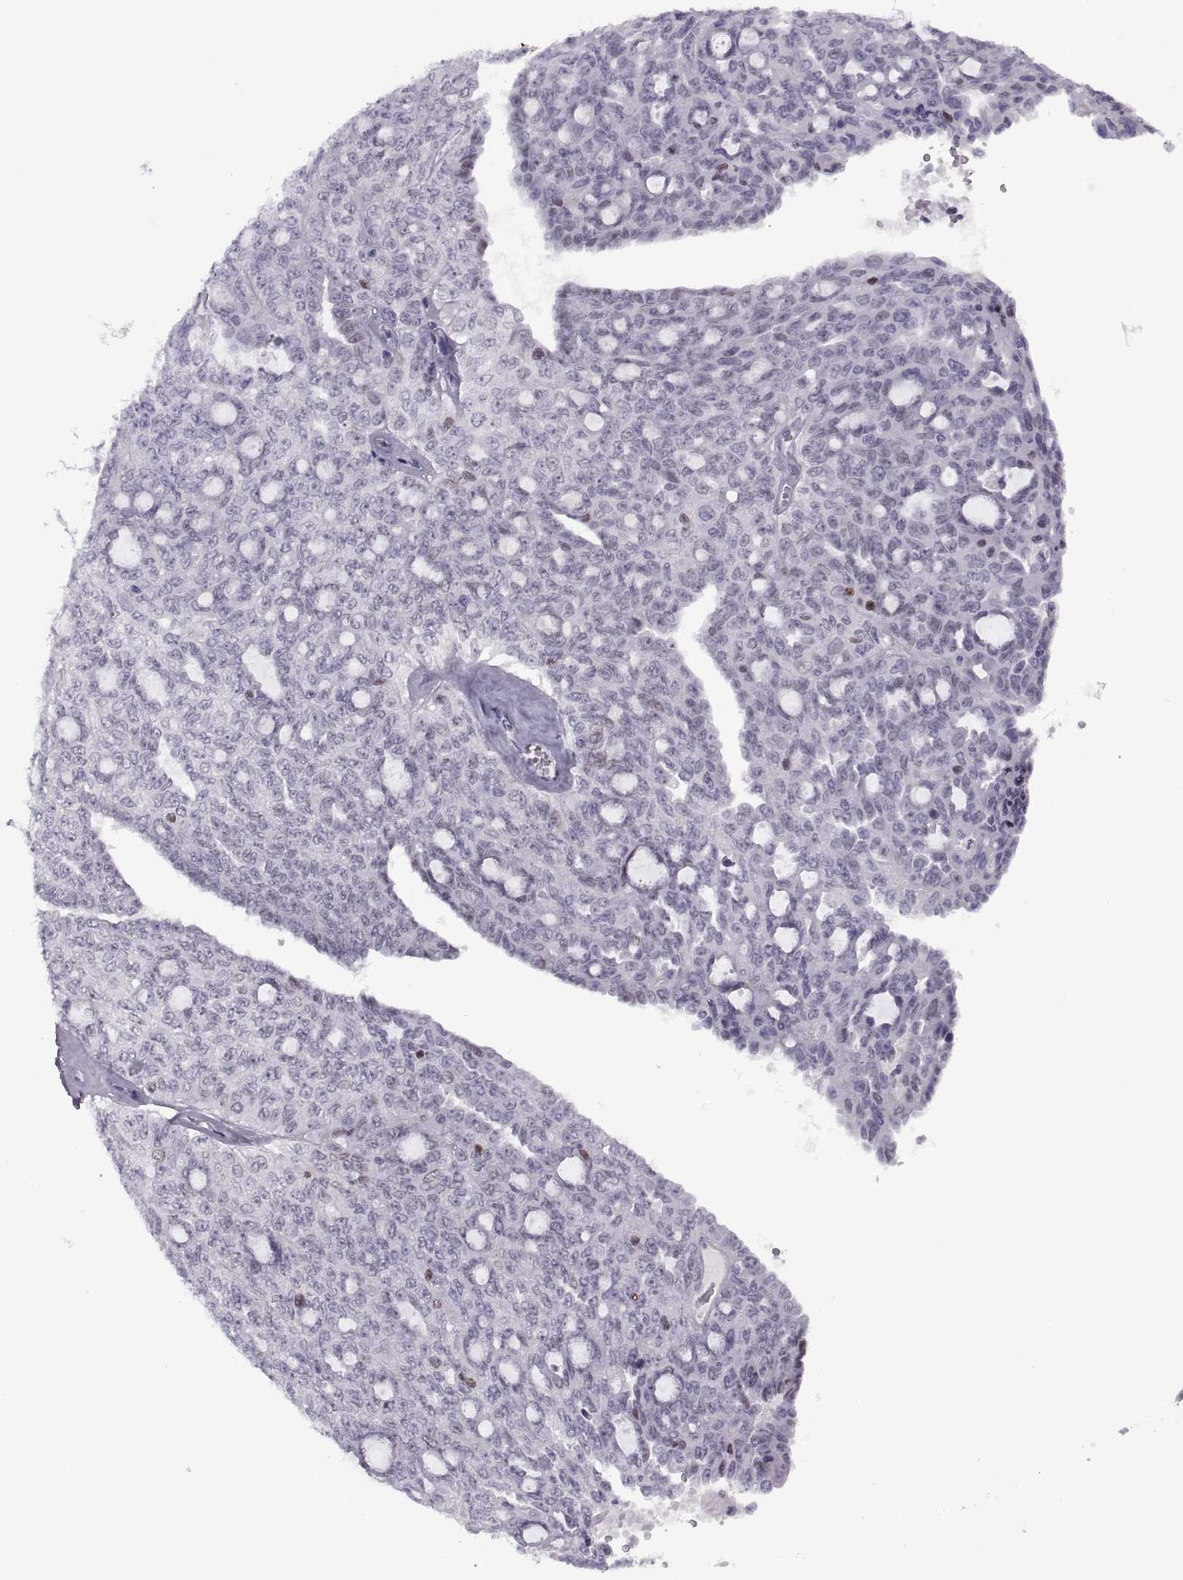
{"staining": {"intensity": "negative", "quantity": "none", "location": "none"}, "tissue": "ovarian cancer", "cell_type": "Tumor cells", "image_type": "cancer", "snomed": [{"axis": "morphology", "description": "Cystadenocarcinoma, serous, NOS"}, {"axis": "topography", "description": "Ovary"}], "caption": "Immunohistochemistry photomicrograph of neoplastic tissue: ovarian cancer (serous cystadenocarcinoma) stained with DAB displays no significant protein positivity in tumor cells.", "gene": "FAM24A", "patient": {"sex": "female", "age": 71}}